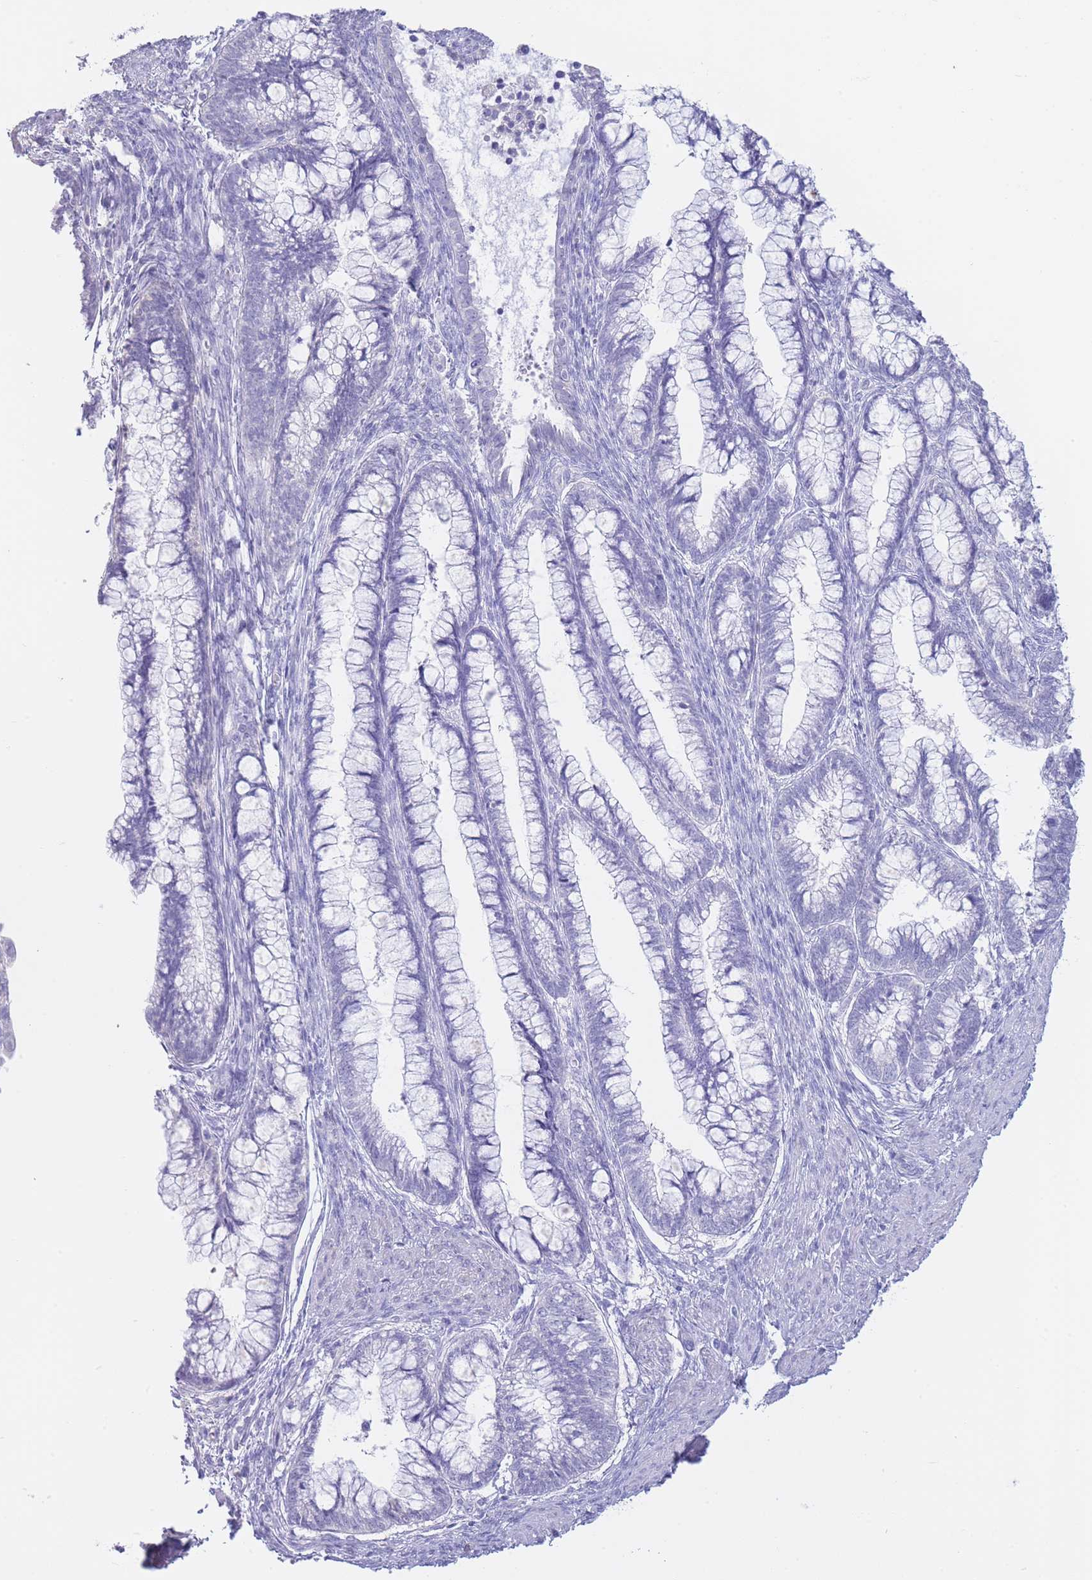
{"staining": {"intensity": "negative", "quantity": "none", "location": "none"}, "tissue": "cervical cancer", "cell_type": "Tumor cells", "image_type": "cancer", "snomed": [{"axis": "morphology", "description": "Adenocarcinoma, NOS"}, {"axis": "topography", "description": "Cervix"}], "caption": "The micrograph shows no significant staining in tumor cells of adenocarcinoma (cervical). The staining is performed using DAB brown chromogen with nuclei counter-stained in using hematoxylin.", "gene": "CD37", "patient": {"sex": "female", "age": 44}}